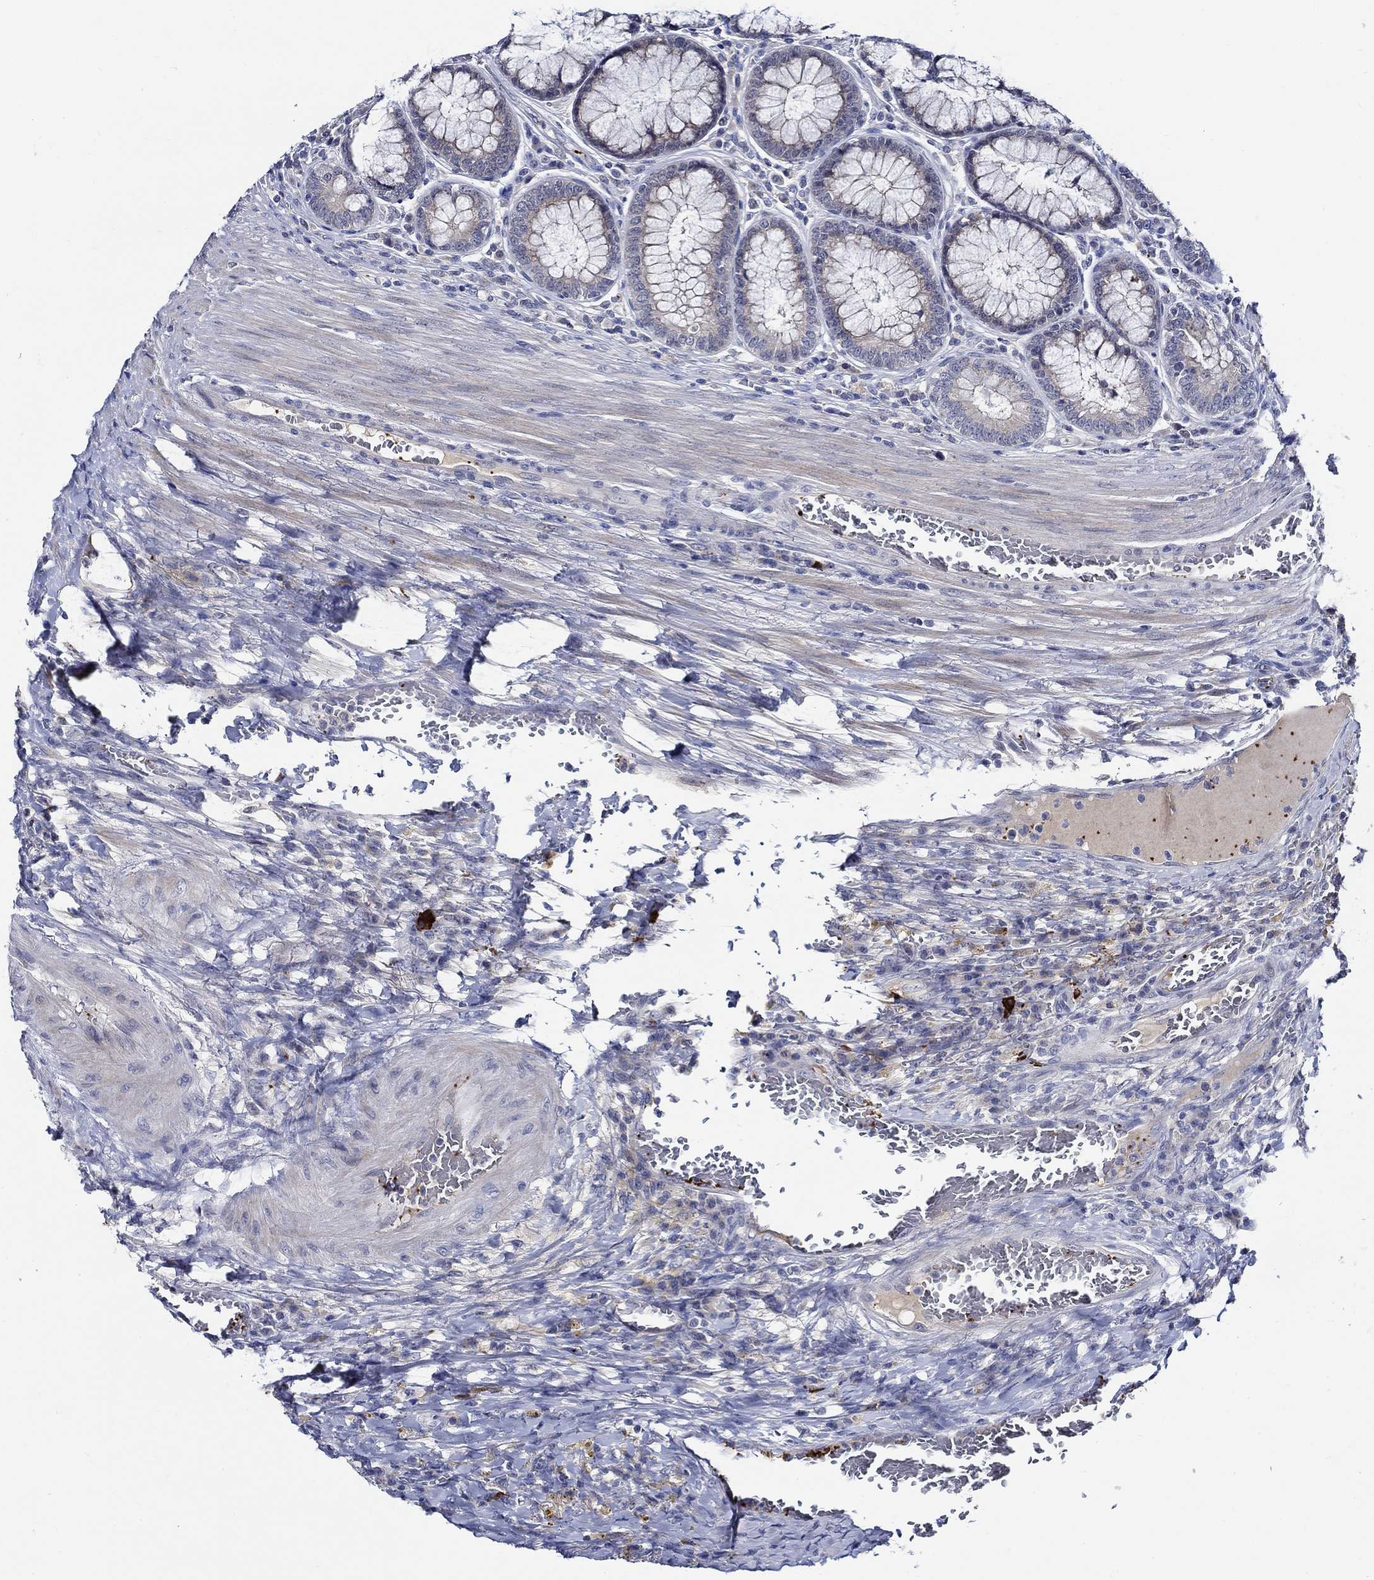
{"staining": {"intensity": "negative", "quantity": "none", "location": "none"}, "tissue": "colorectal cancer", "cell_type": "Tumor cells", "image_type": "cancer", "snomed": [{"axis": "morphology", "description": "Adenocarcinoma, NOS"}, {"axis": "topography", "description": "Colon"}], "caption": "This image is of colorectal cancer (adenocarcinoma) stained with immunohistochemistry (IHC) to label a protein in brown with the nuclei are counter-stained blue. There is no expression in tumor cells.", "gene": "ALOX12", "patient": {"sex": "female", "age": 86}}